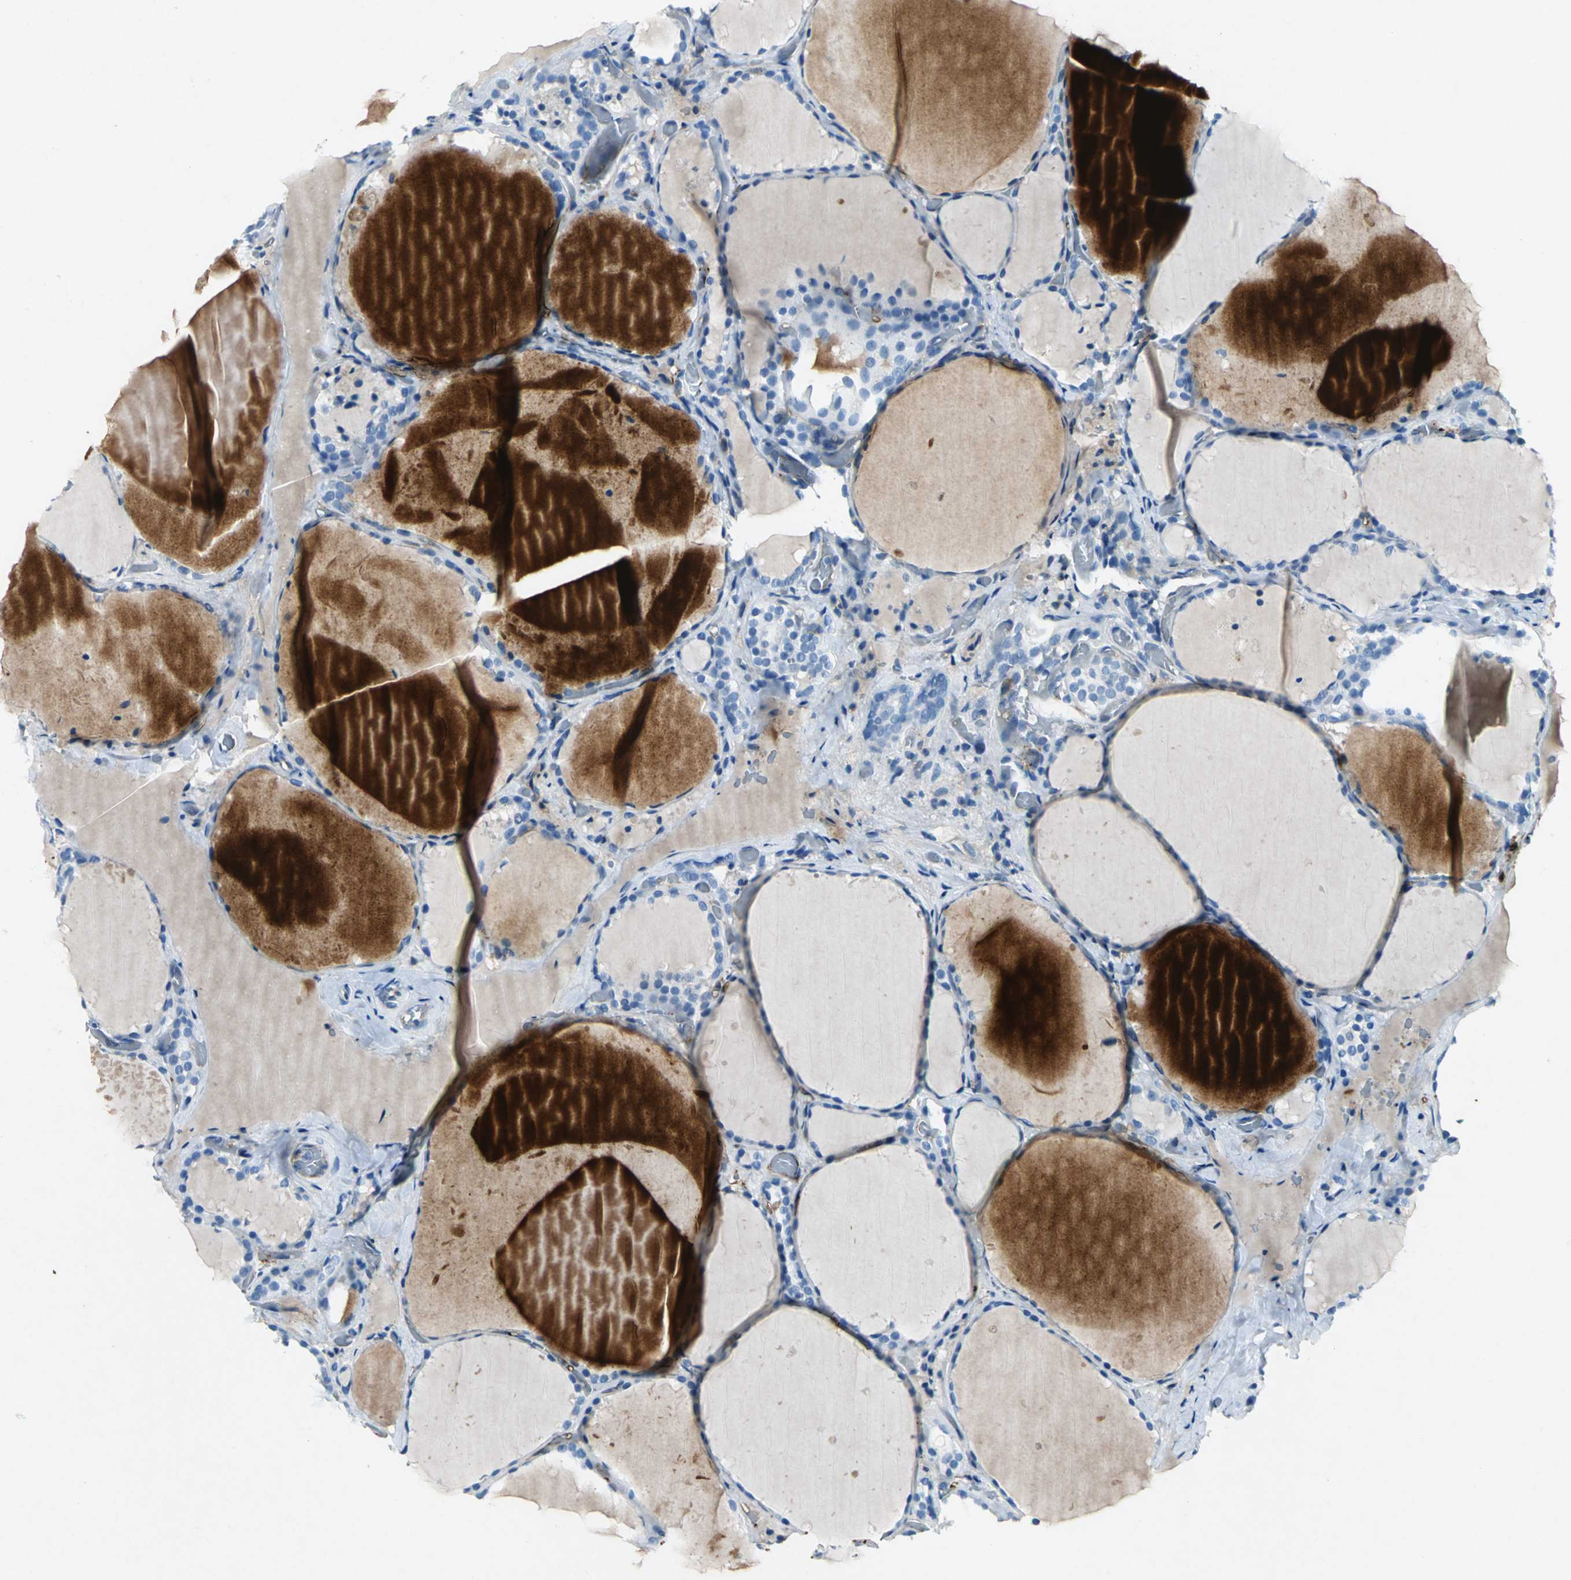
{"staining": {"intensity": "negative", "quantity": "none", "location": "none"}, "tissue": "thyroid gland", "cell_type": "Glandular cells", "image_type": "normal", "snomed": [{"axis": "morphology", "description": "Normal tissue, NOS"}, {"axis": "topography", "description": "Thyroid gland"}], "caption": "An immunohistochemistry photomicrograph of normal thyroid gland is shown. There is no staining in glandular cells of thyroid gland.", "gene": "RPS13", "patient": {"sex": "female", "age": 22}}